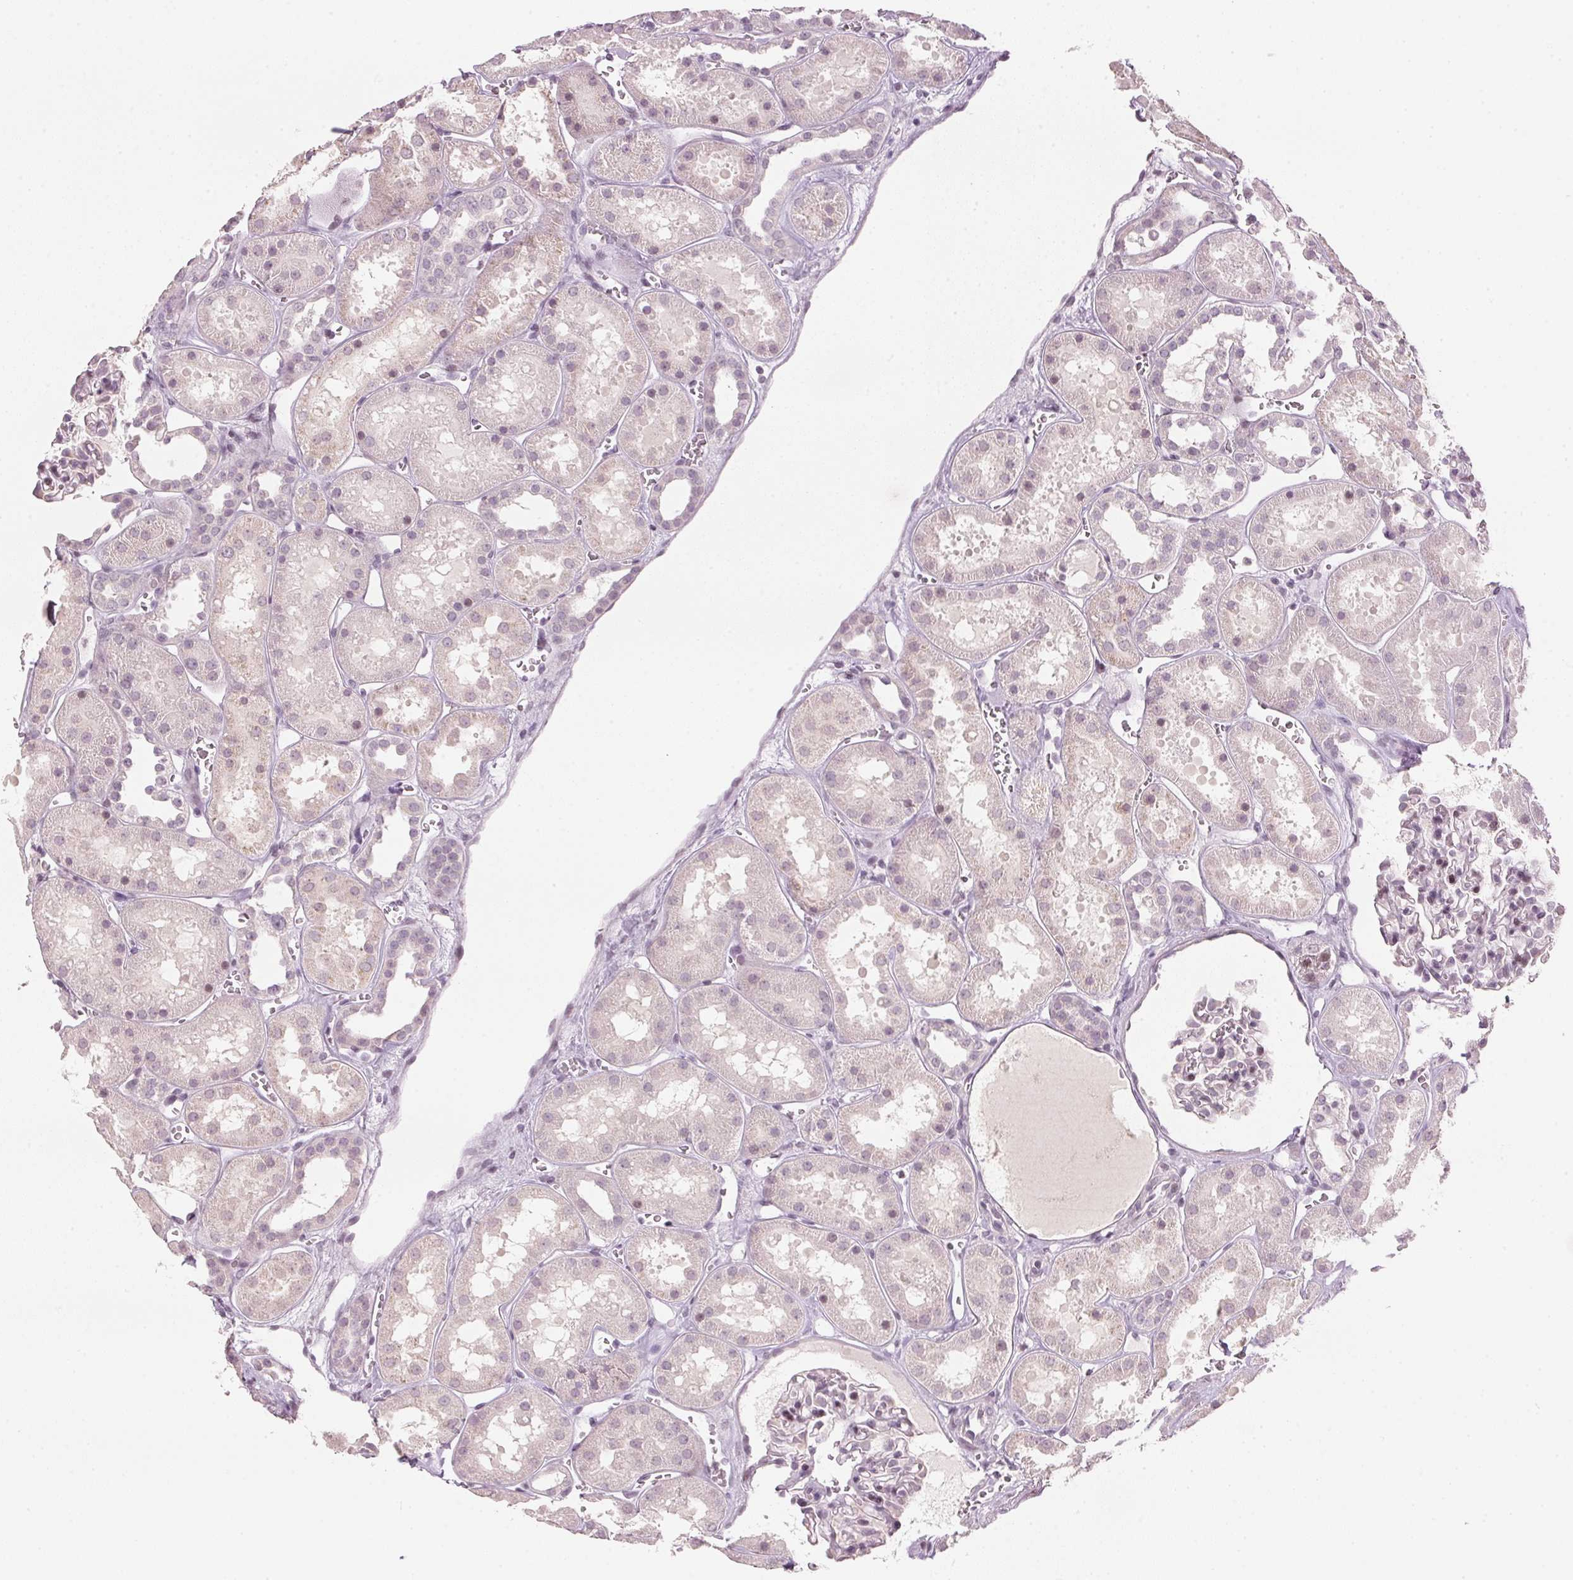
{"staining": {"intensity": "weak", "quantity": "<25%", "location": "cytoplasmic/membranous"}, "tissue": "kidney", "cell_type": "Cells in glomeruli", "image_type": "normal", "snomed": [{"axis": "morphology", "description": "Normal tissue, NOS"}, {"axis": "topography", "description": "Kidney"}], "caption": "DAB immunohistochemical staining of benign kidney displays no significant staining in cells in glomeruli.", "gene": "SFRP4", "patient": {"sex": "female", "age": 41}}